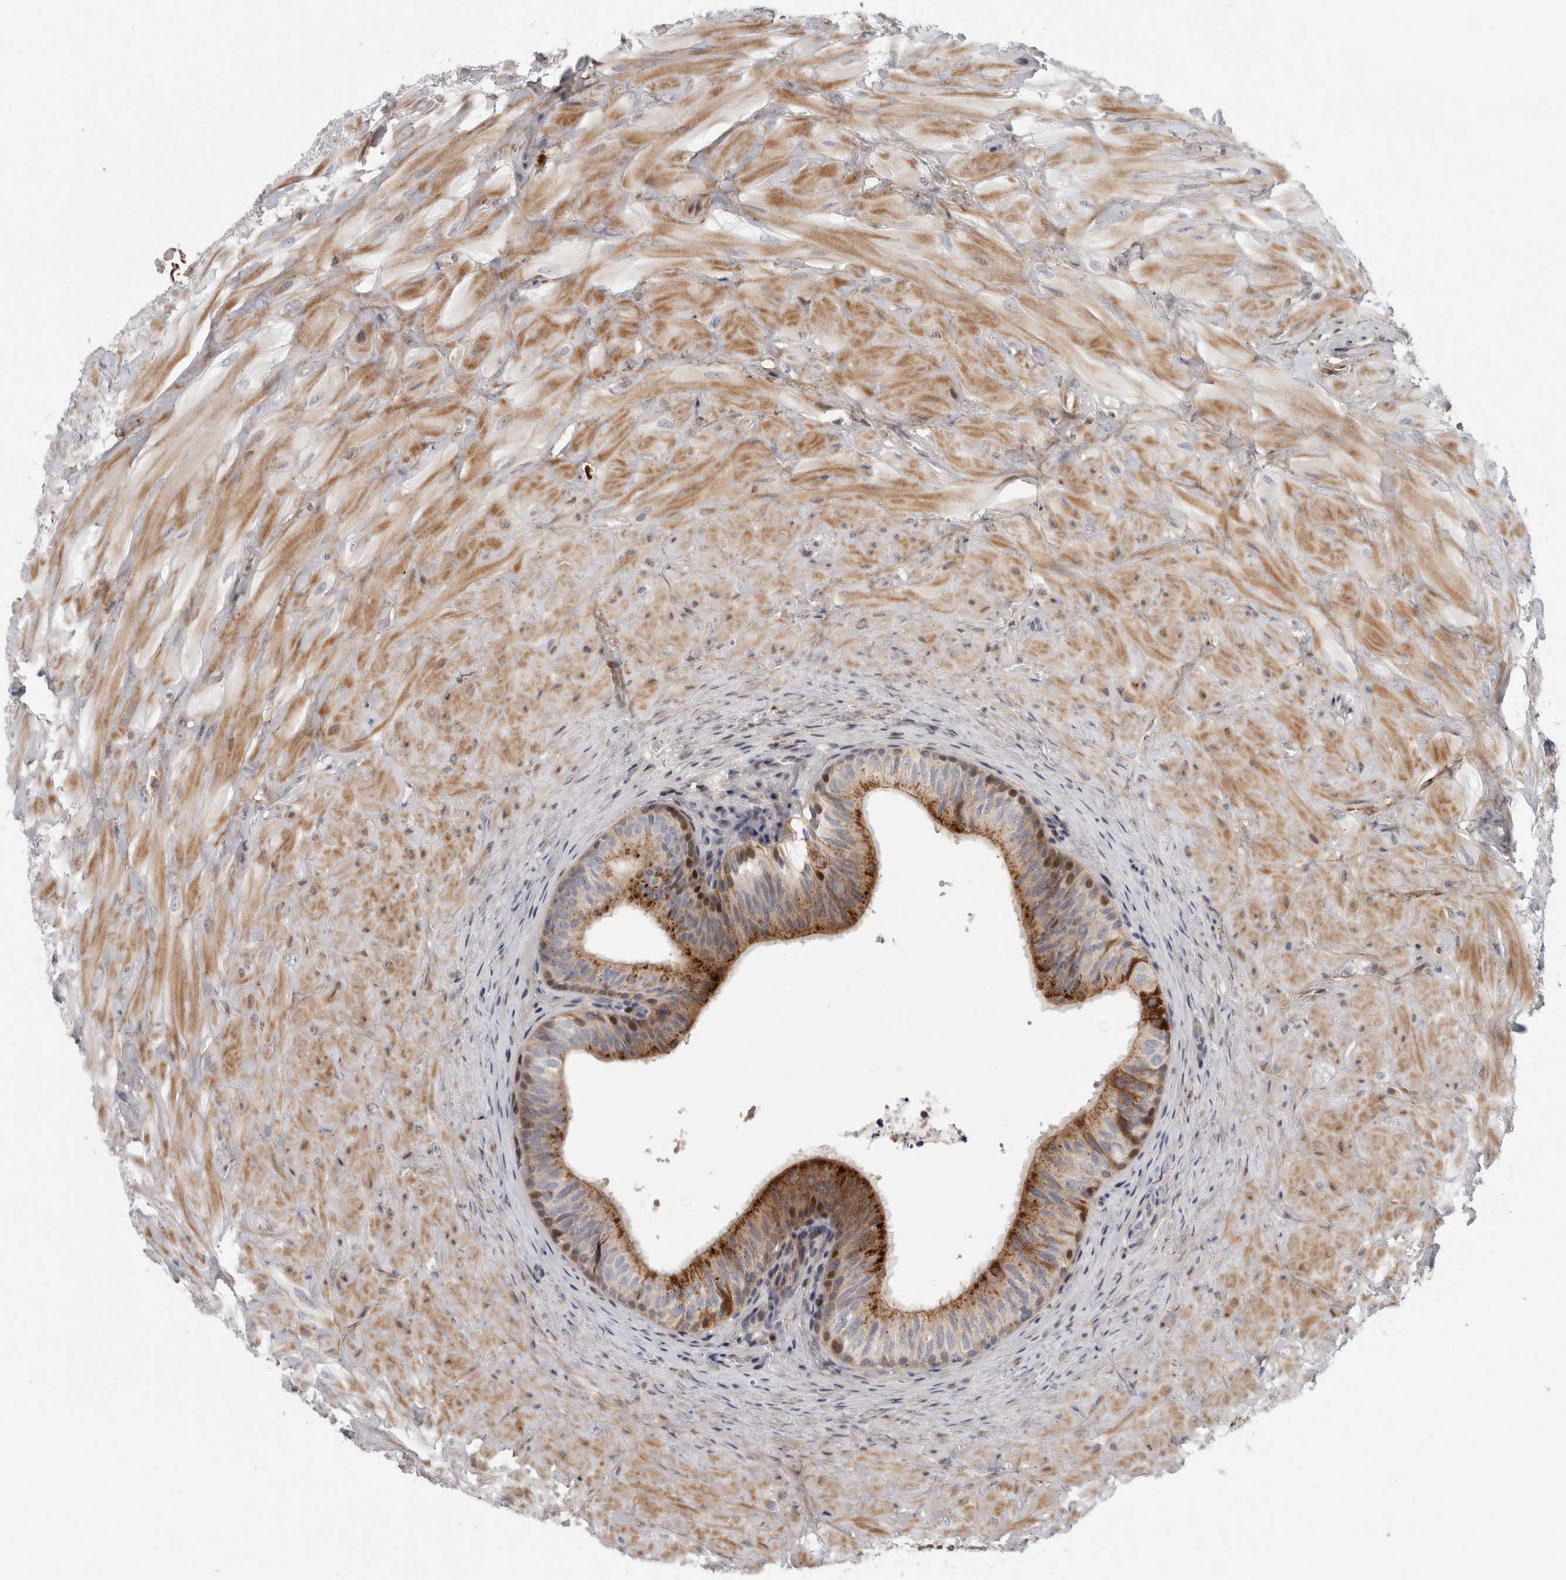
{"staining": {"intensity": "moderate", "quantity": ">75%", "location": "cytoplasmic/membranous,nuclear"}, "tissue": "epididymis", "cell_type": "Glandular cells", "image_type": "normal", "snomed": [{"axis": "morphology", "description": "Normal tissue, NOS"}, {"axis": "topography", "description": "Soft tissue"}, {"axis": "topography", "description": "Epididymis"}], "caption": "IHC of unremarkable human epididymis demonstrates medium levels of moderate cytoplasmic/membranous,nuclear positivity in approximately >75% of glandular cells. Using DAB (brown) and hematoxylin (blue) stains, captured at high magnification using brightfield microscopy.", "gene": "RBM48", "patient": {"sex": "male", "age": 26}}